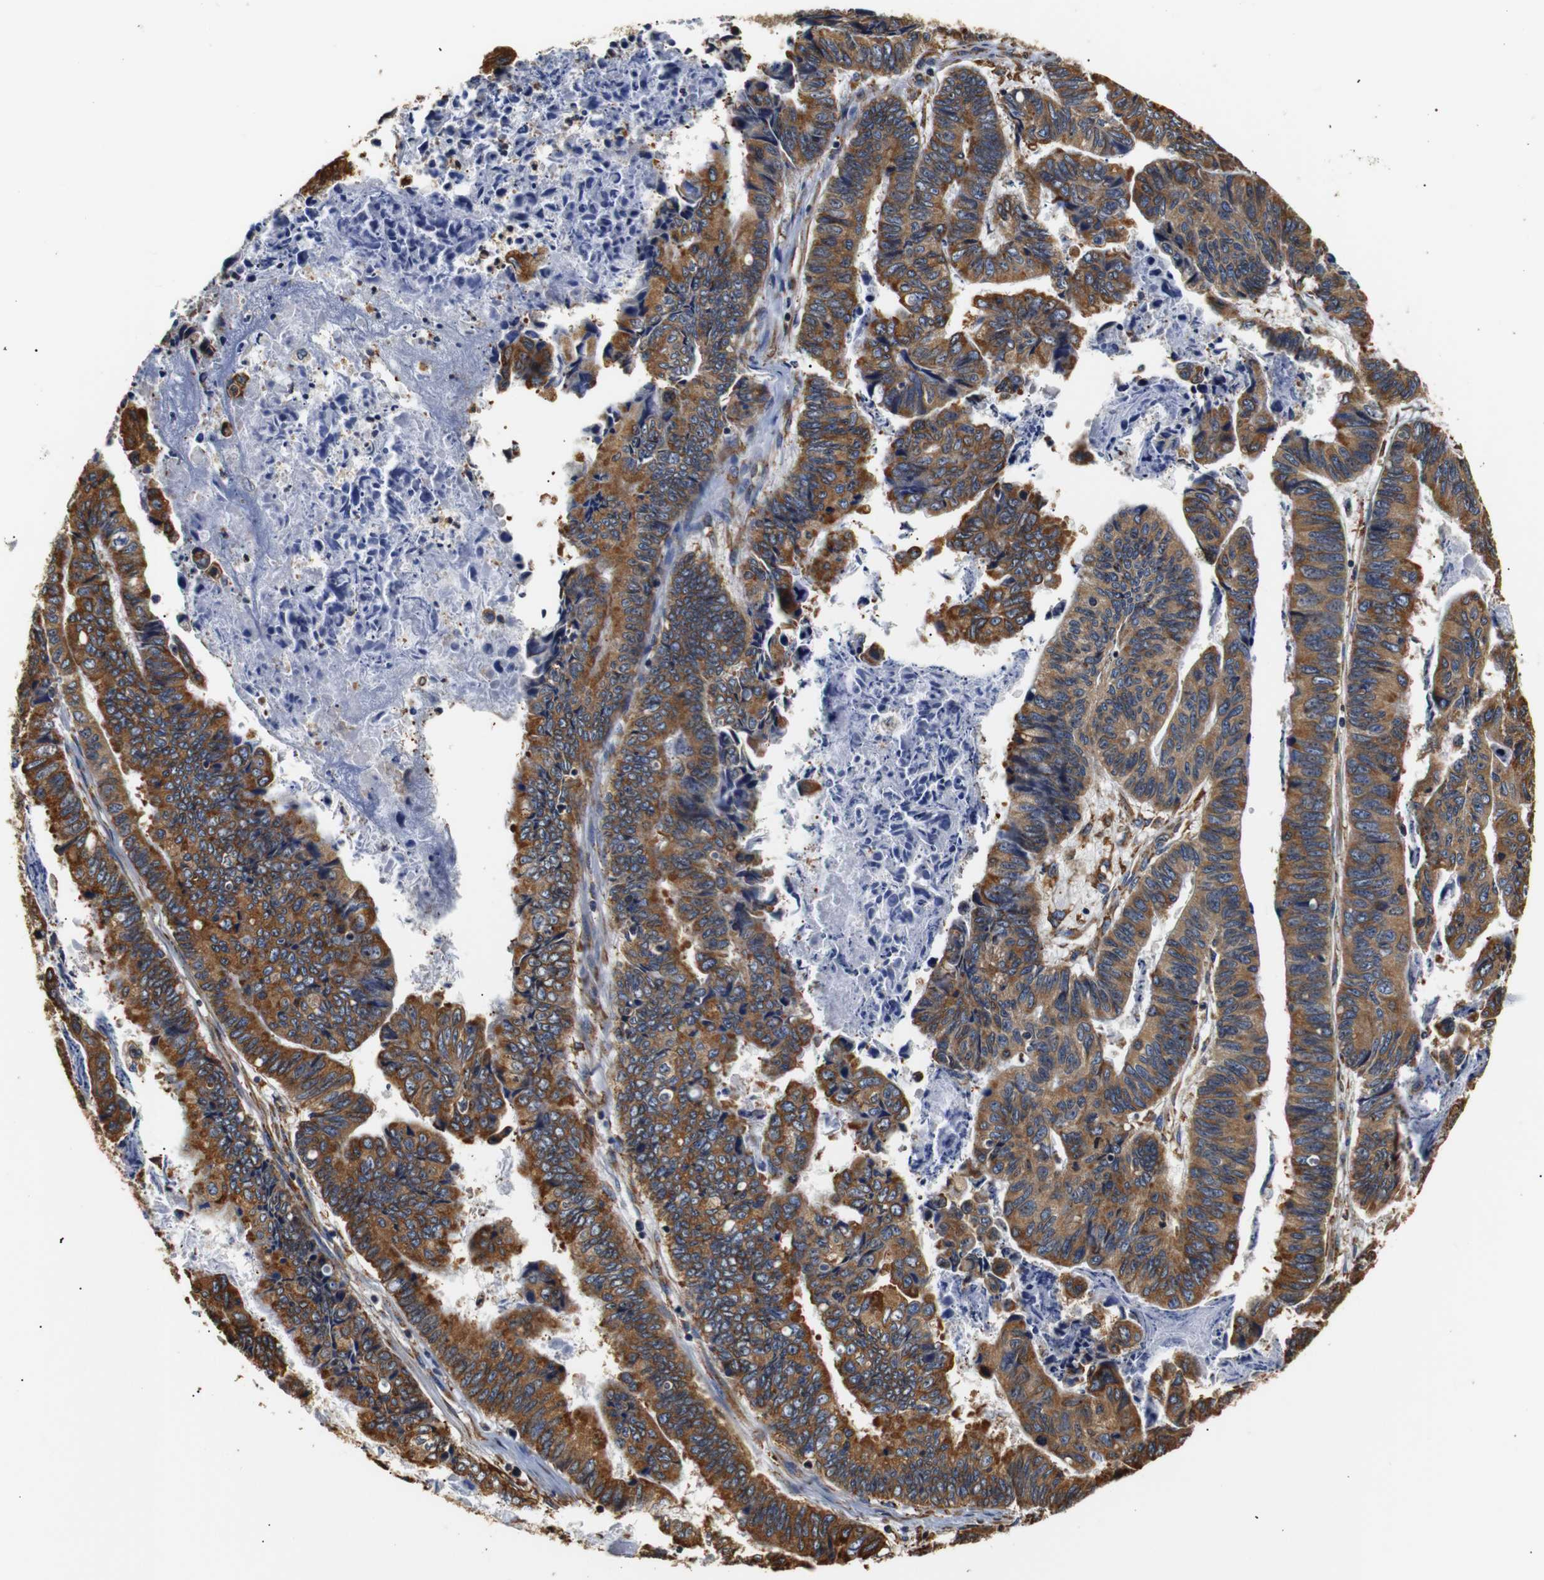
{"staining": {"intensity": "moderate", "quantity": ">75%", "location": "cytoplasmic/membranous"}, "tissue": "stomach cancer", "cell_type": "Tumor cells", "image_type": "cancer", "snomed": [{"axis": "morphology", "description": "Adenocarcinoma, NOS"}, {"axis": "topography", "description": "Stomach, lower"}], "caption": "This is a photomicrograph of IHC staining of adenocarcinoma (stomach), which shows moderate expression in the cytoplasmic/membranous of tumor cells.", "gene": "HHIP", "patient": {"sex": "male", "age": 77}}